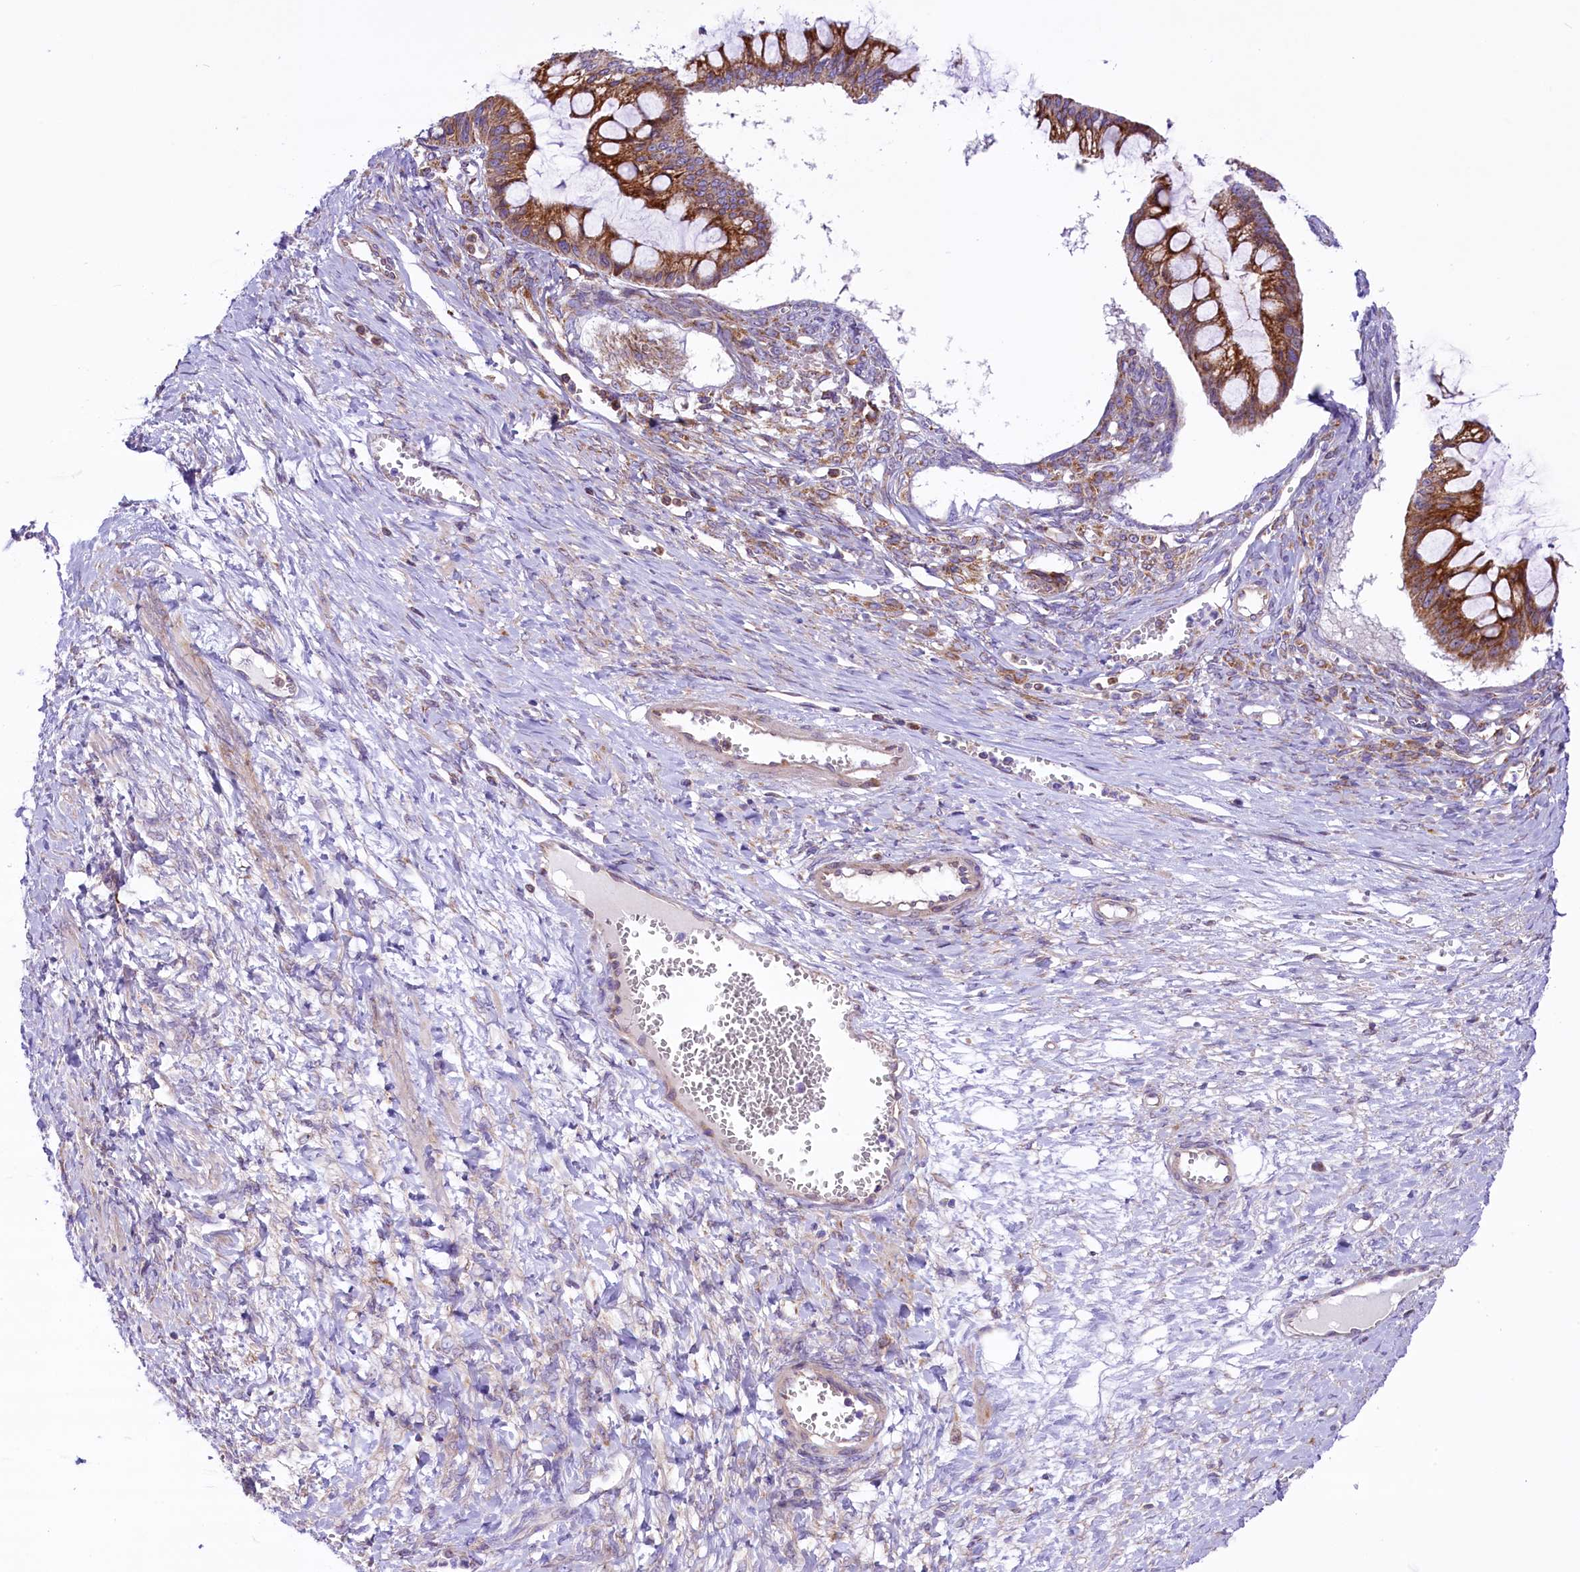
{"staining": {"intensity": "moderate", "quantity": ">75%", "location": "cytoplasmic/membranous"}, "tissue": "ovarian cancer", "cell_type": "Tumor cells", "image_type": "cancer", "snomed": [{"axis": "morphology", "description": "Cystadenocarcinoma, mucinous, NOS"}, {"axis": "topography", "description": "Ovary"}], "caption": "This photomicrograph shows ovarian mucinous cystadenocarcinoma stained with IHC to label a protein in brown. The cytoplasmic/membranous of tumor cells show moderate positivity for the protein. Nuclei are counter-stained blue.", "gene": "PTPRU", "patient": {"sex": "female", "age": 73}}